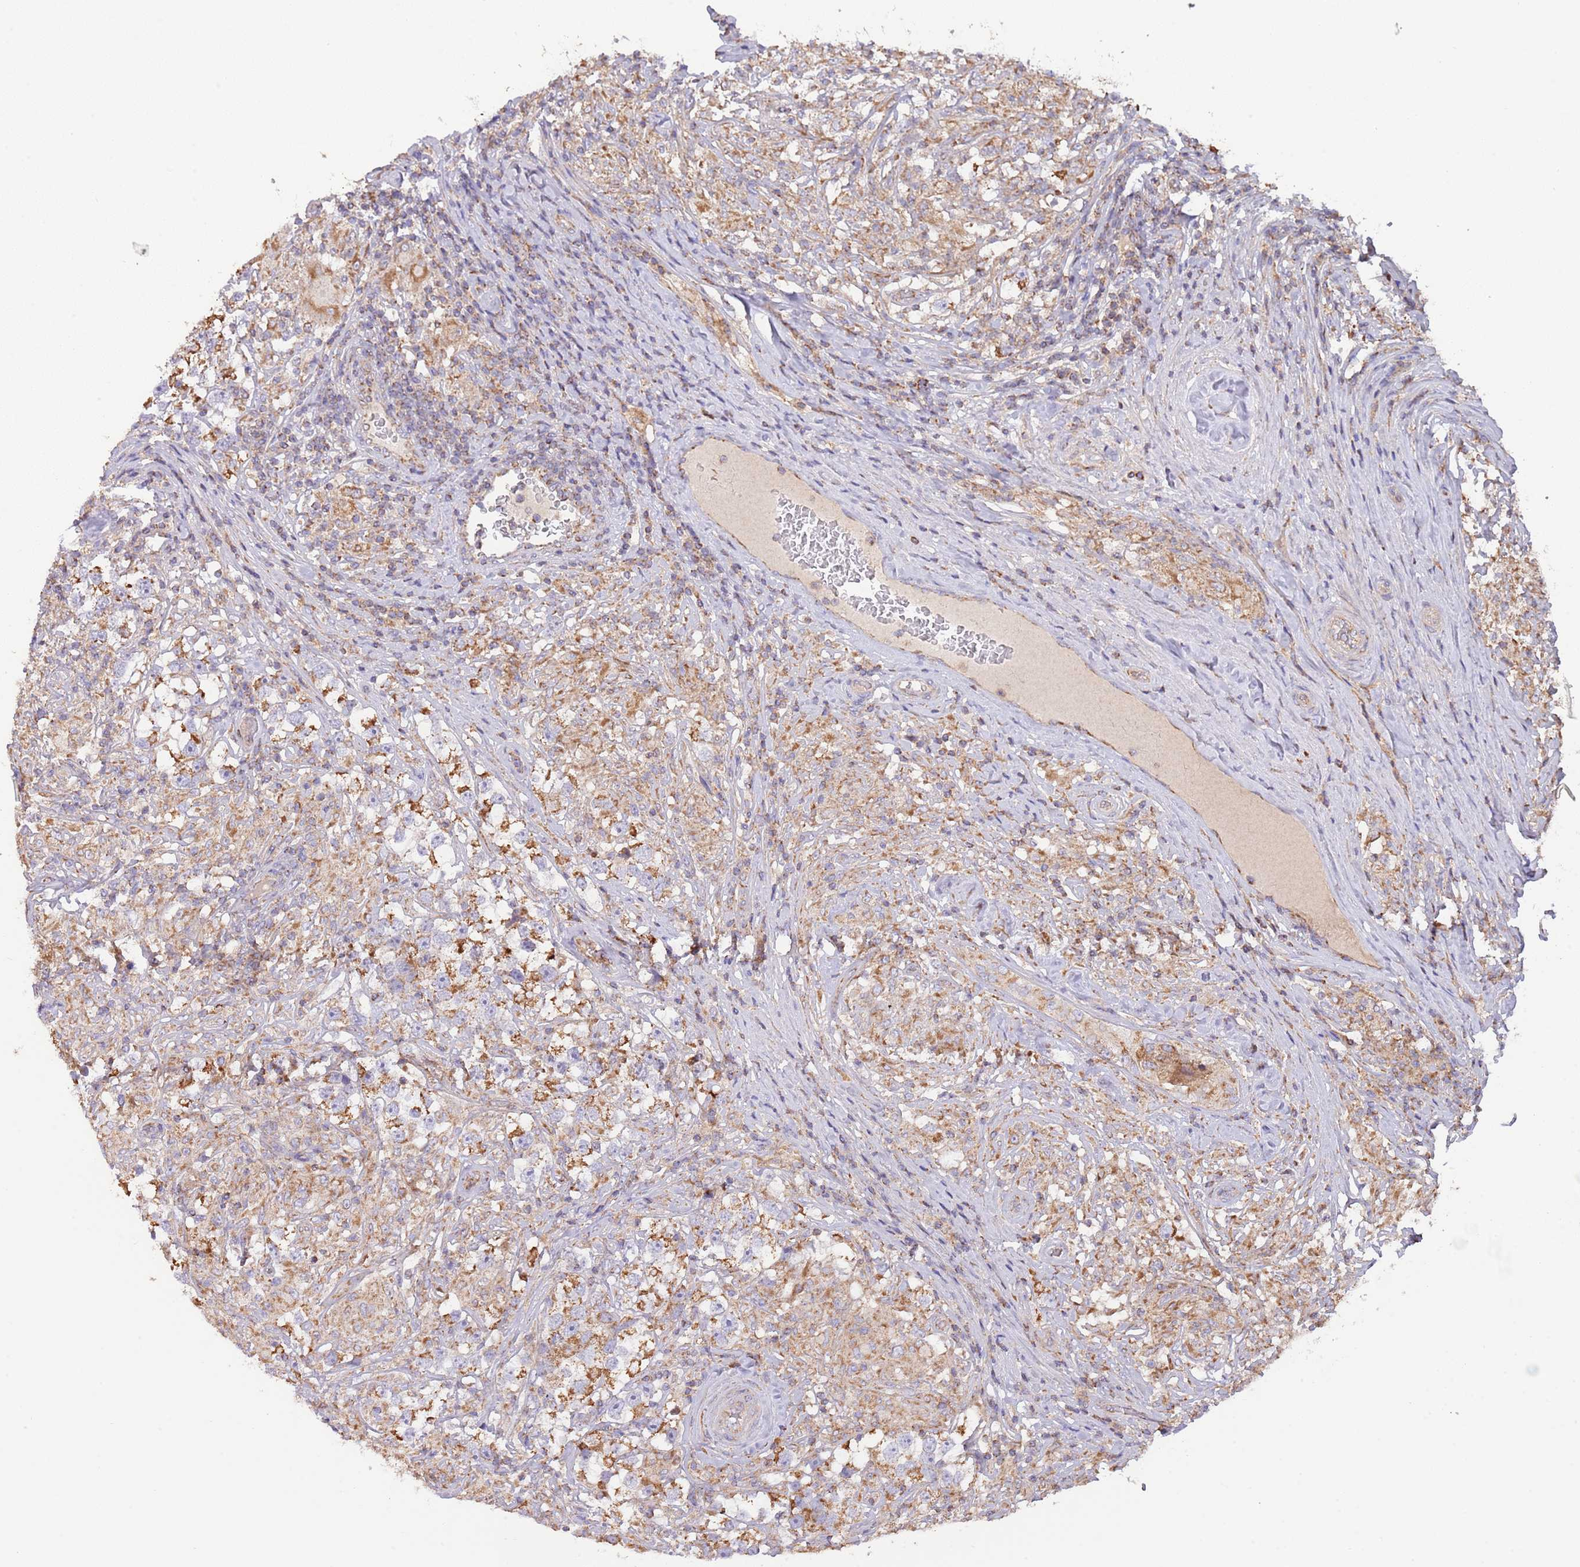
{"staining": {"intensity": "moderate", "quantity": ">75%", "location": "cytoplasmic/membranous"}, "tissue": "testis cancer", "cell_type": "Tumor cells", "image_type": "cancer", "snomed": [{"axis": "morphology", "description": "Seminoma, NOS"}, {"axis": "topography", "description": "Testis"}], "caption": "Protein expression analysis of testis cancer exhibits moderate cytoplasmic/membranous expression in approximately >75% of tumor cells.", "gene": "DNAJA3", "patient": {"sex": "male", "age": 46}}